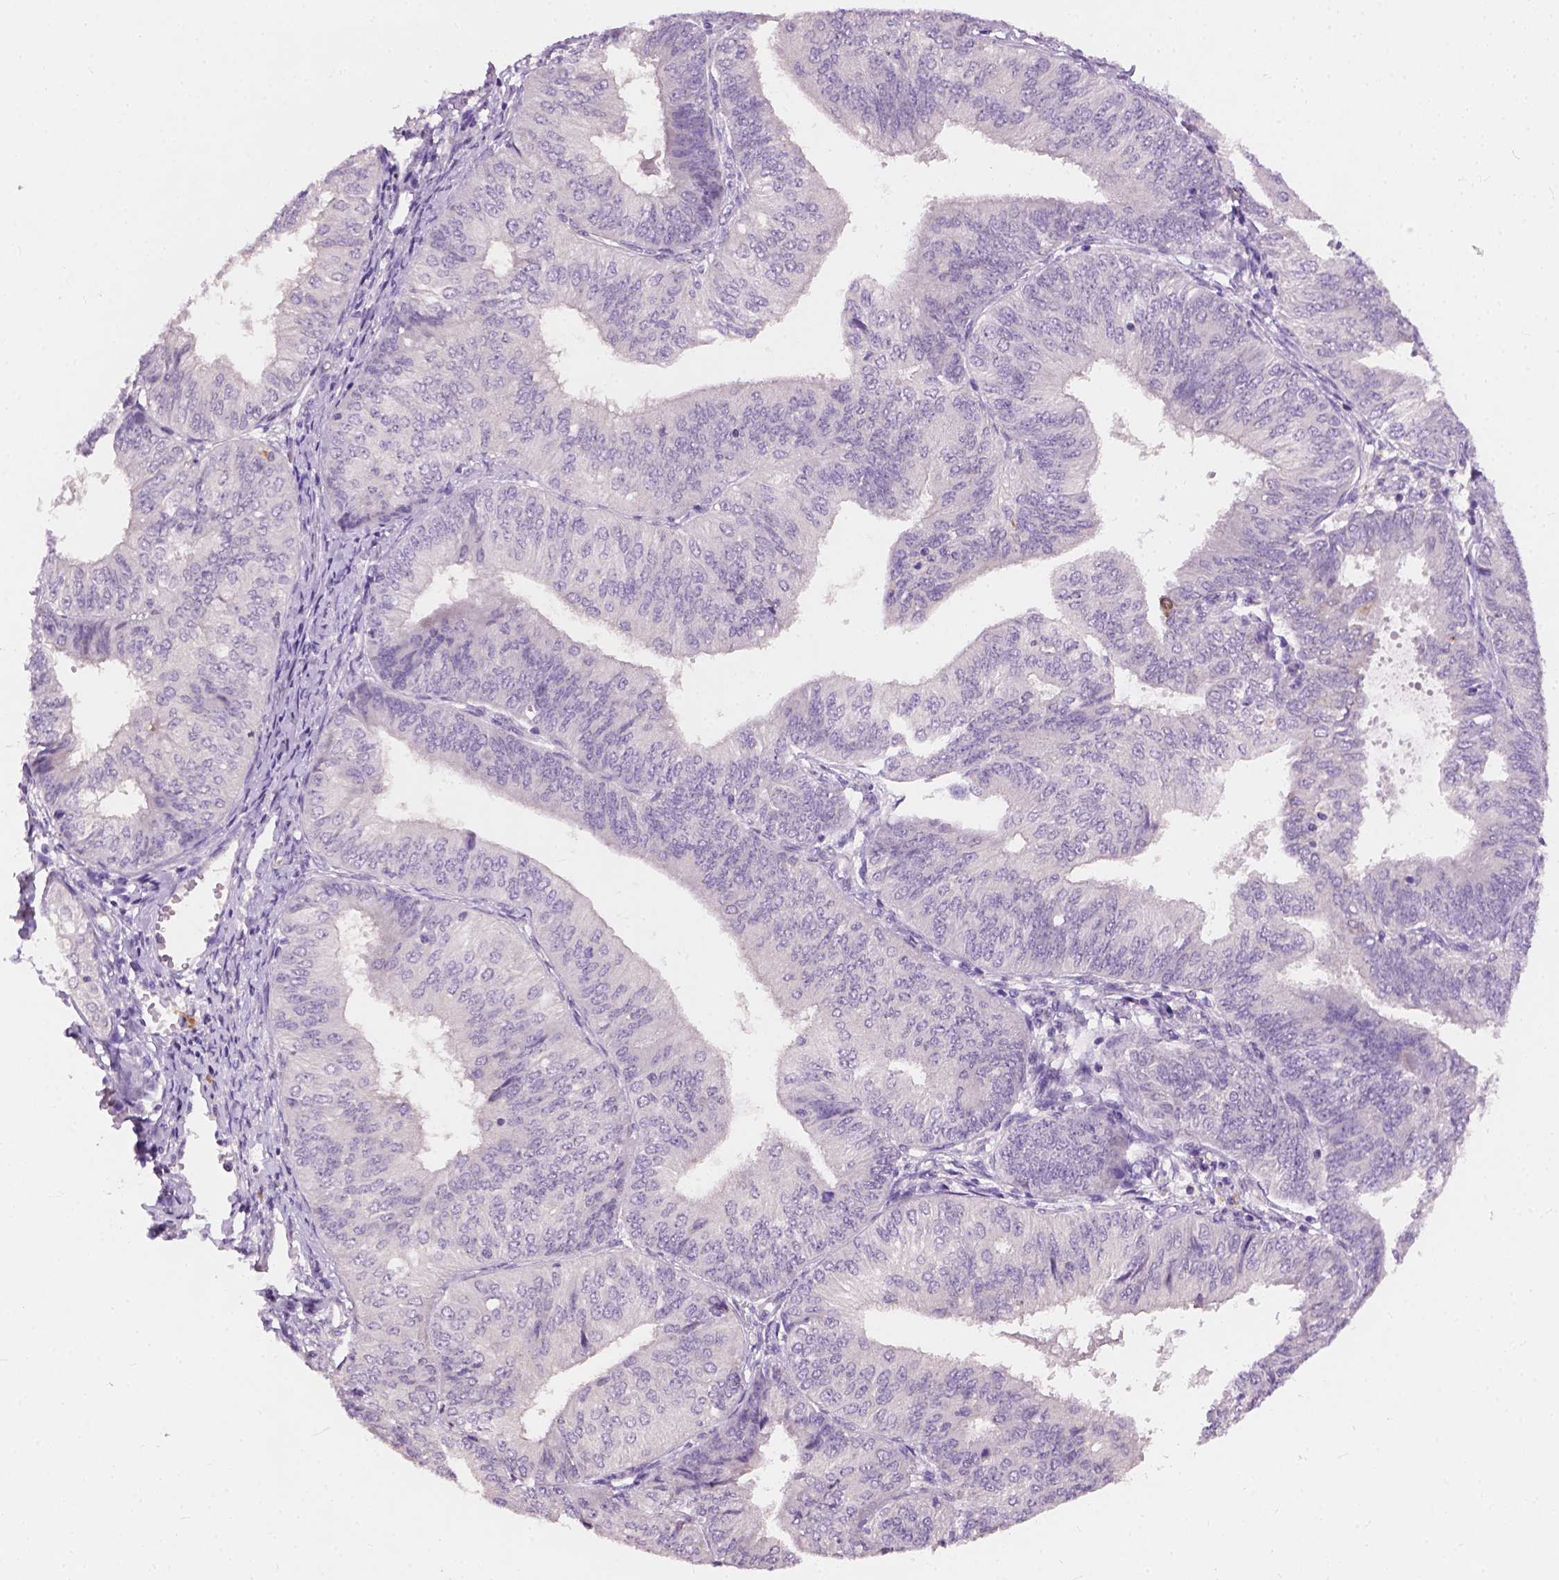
{"staining": {"intensity": "negative", "quantity": "none", "location": "none"}, "tissue": "endometrial cancer", "cell_type": "Tumor cells", "image_type": "cancer", "snomed": [{"axis": "morphology", "description": "Adenocarcinoma, NOS"}, {"axis": "topography", "description": "Endometrium"}], "caption": "High magnification brightfield microscopy of endometrial adenocarcinoma stained with DAB (3,3'-diaminobenzidine) (brown) and counterstained with hematoxylin (blue): tumor cells show no significant staining.", "gene": "KRT17", "patient": {"sex": "female", "age": 58}}